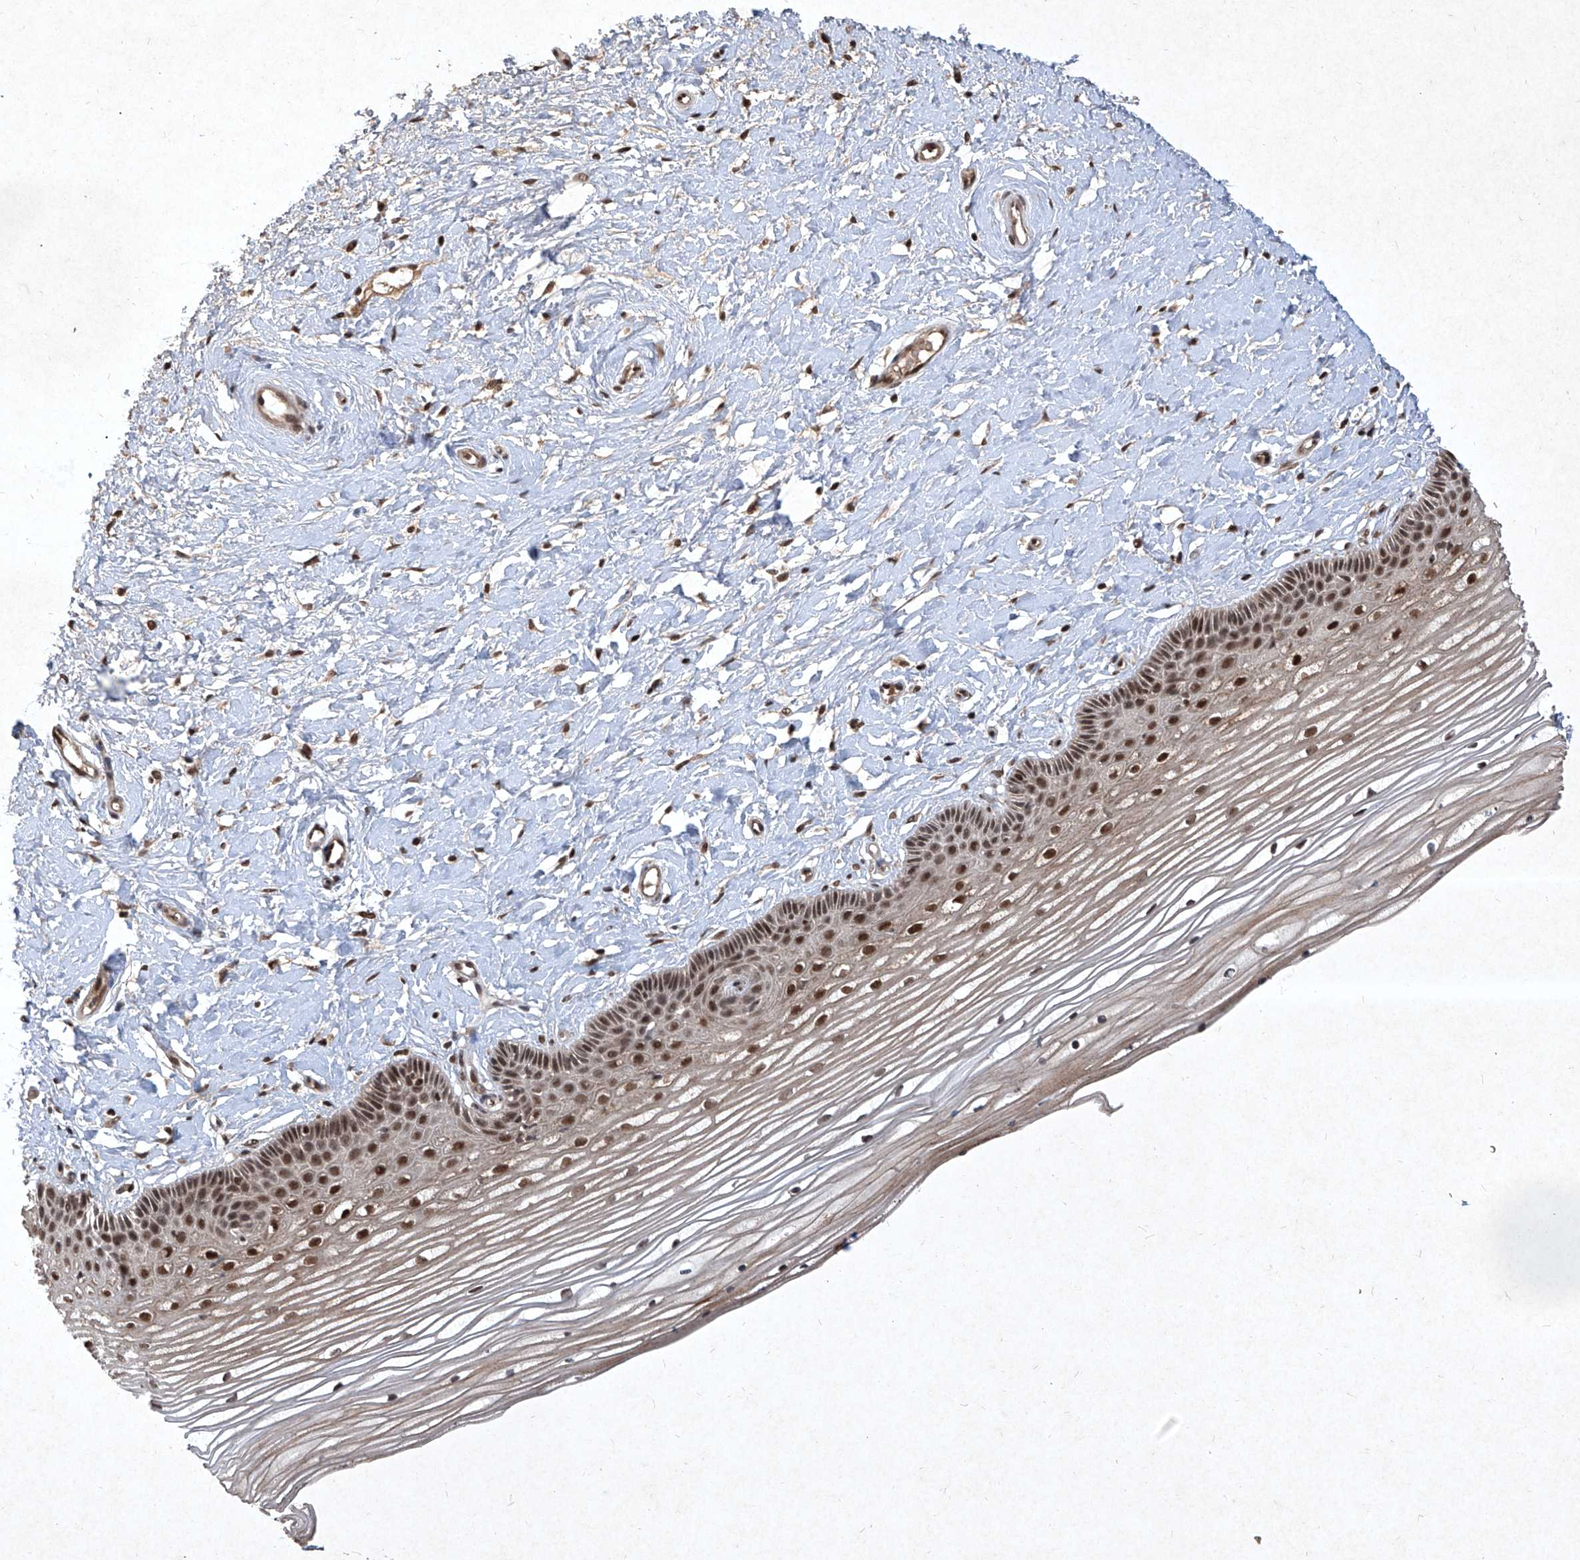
{"staining": {"intensity": "strong", "quantity": ">75%", "location": "nuclear"}, "tissue": "vagina", "cell_type": "Squamous epithelial cells", "image_type": "normal", "snomed": [{"axis": "morphology", "description": "Normal tissue, NOS"}, {"axis": "topography", "description": "Vagina"}, {"axis": "topography", "description": "Cervix"}], "caption": "Immunohistochemical staining of benign human vagina demonstrates >75% levels of strong nuclear protein staining in approximately >75% of squamous epithelial cells. (Brightfield microscopy of DAB IHC at high magnification).", "gene": "IRF2", "patient": {"sex": "female", "age": 40}}